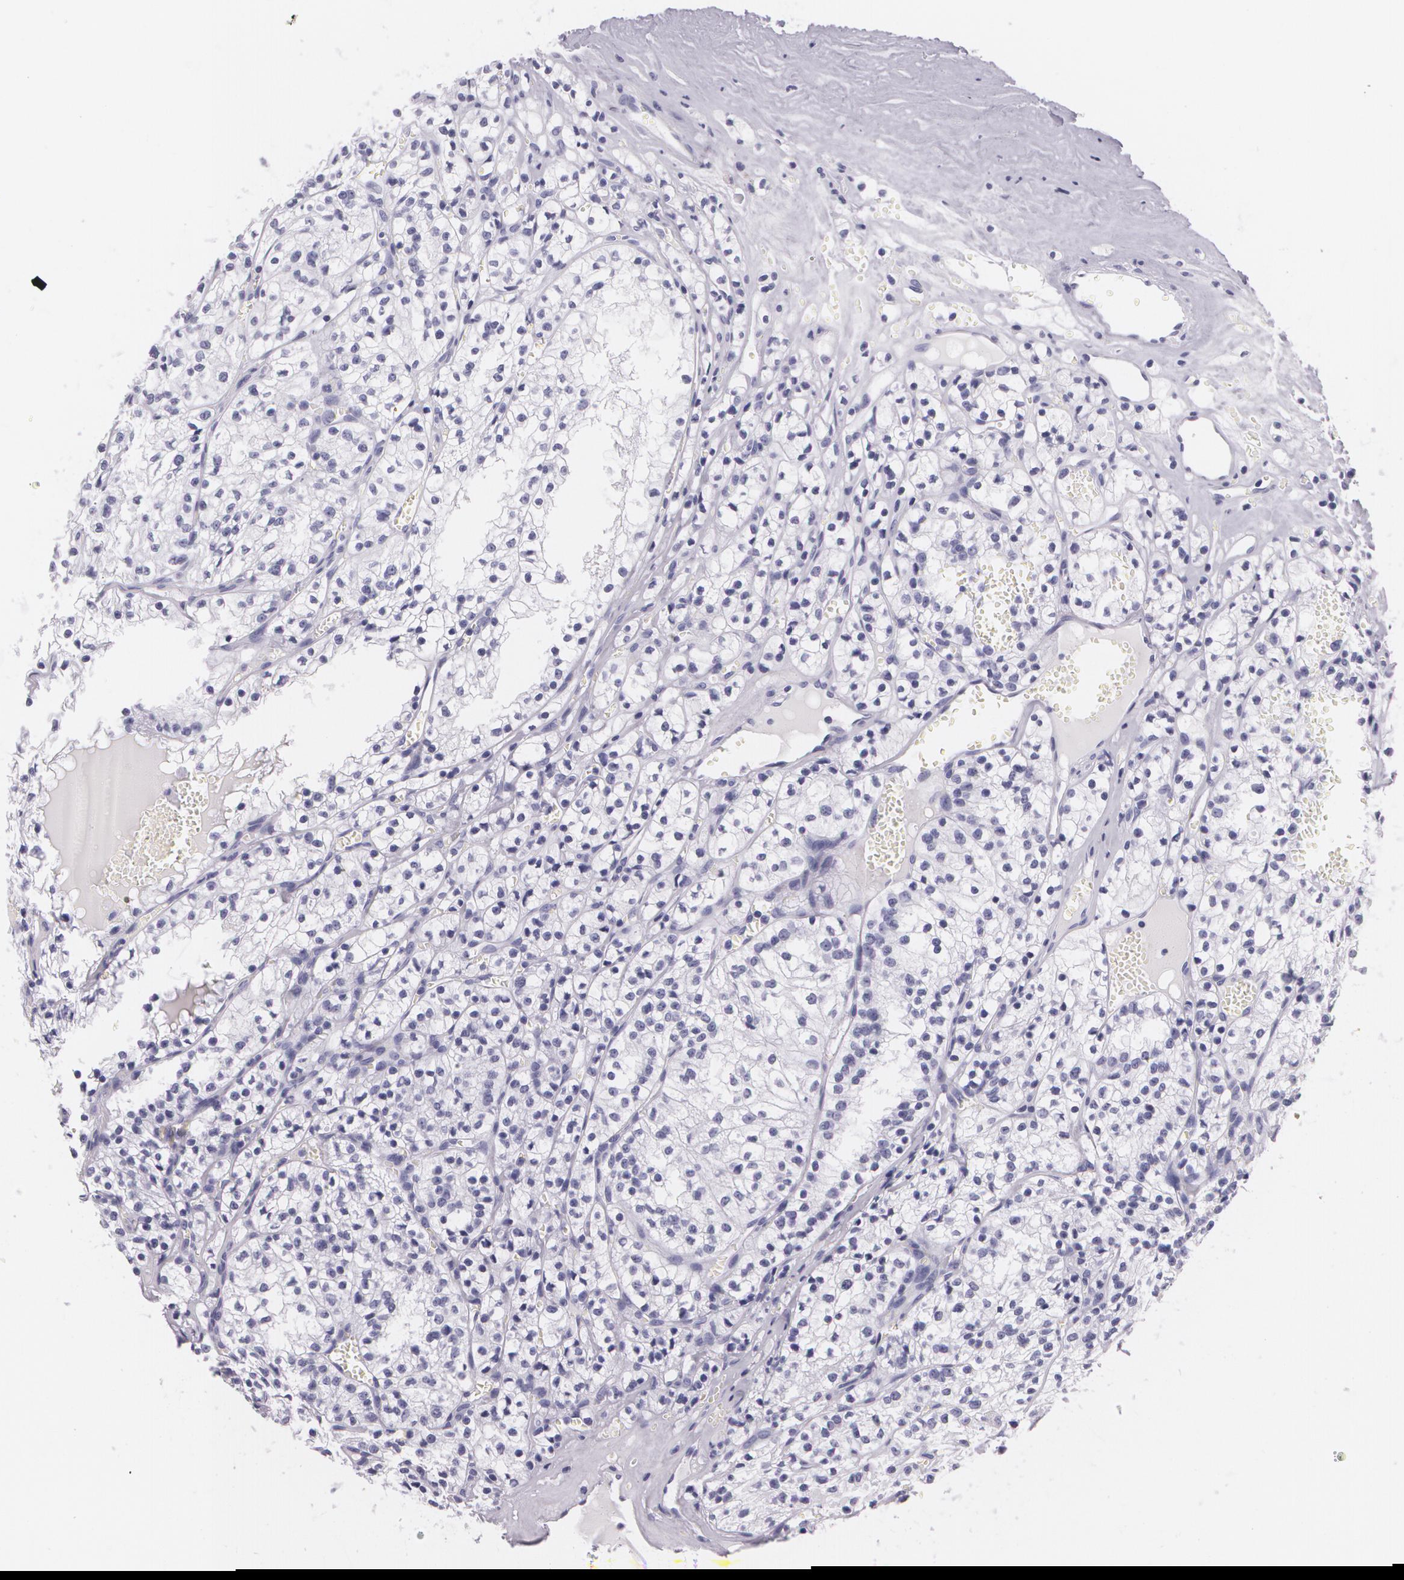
{"staining": {"intensity": "negative", "quantity": "none", "location": "none"}, "tissue": "renal cancer", "cell_type": "Tumor cells", "image_type": "cancer", "snomed": [{"axis": "morphology", "description": "Adenocarcinoma, NOS"}, {"axis": "topography", "description": "Kidney"}], "caption": "Adenocarcinoma (renal) stained for a protein using immunohistochemistry (IHC) displays no expression tumor cells.", "gene": "DLG4", "patient": {"sex": "male", "age": 61}}